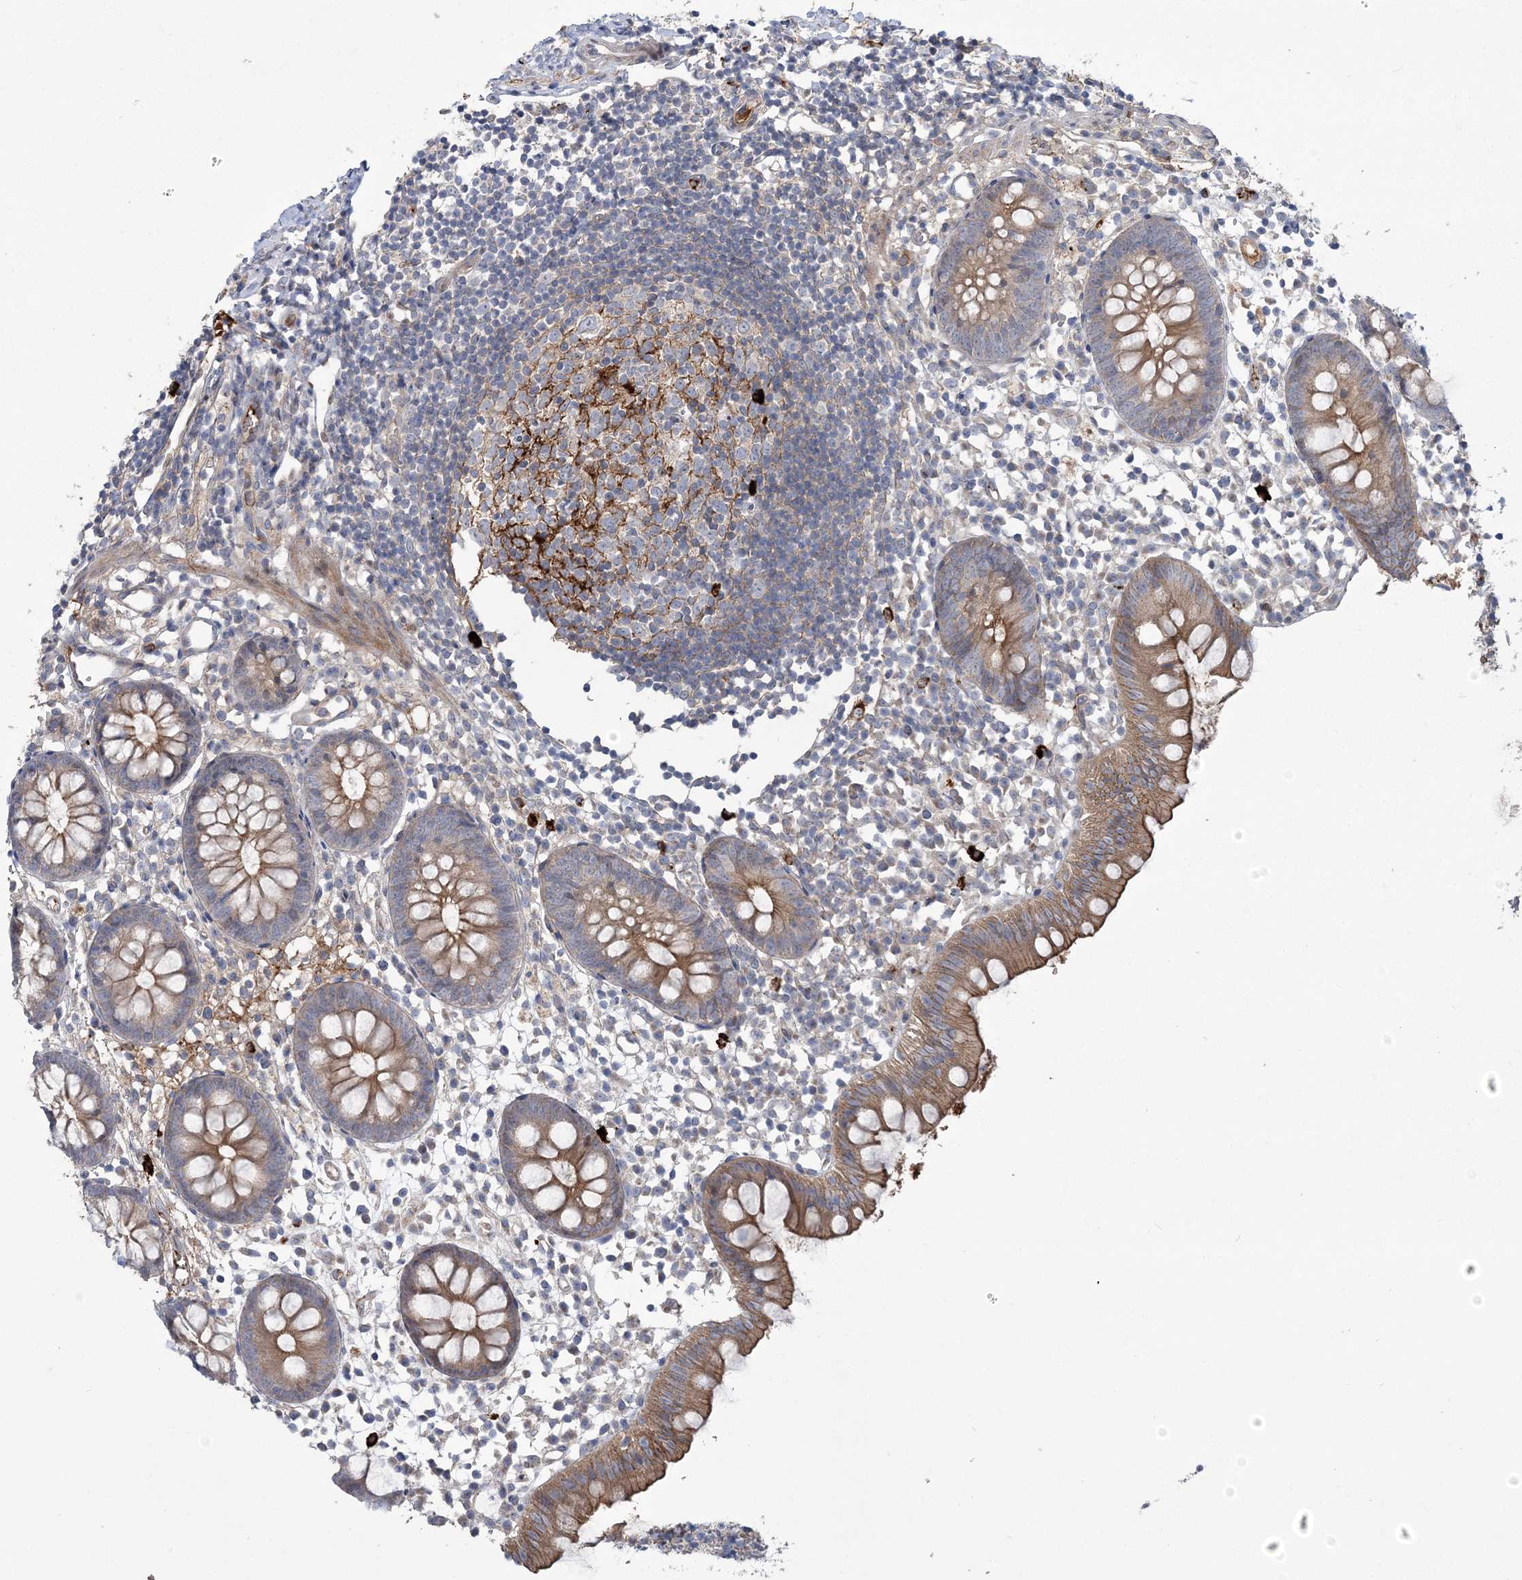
{"staining": {"intensity": "moderate", "quantity": ">75%", "location": "cytoplasmic/membranous"}, "tissue": "appendix", "cell_type": "Glandular cells", "image_type": "normal", "snomed": [{"axis": "morphology", "description": "Normal tissue, NOS"}, {"axis": "topography", "description": "Appendix"}], "caption": "This histopathology image shows IHC staining of normal appendix, with medium moderate cytoplasmic/membranous staining in approximately >75% of glandular cells.", "gene": "WBP1L", "patient": {"sex": "female", "age": 20}}